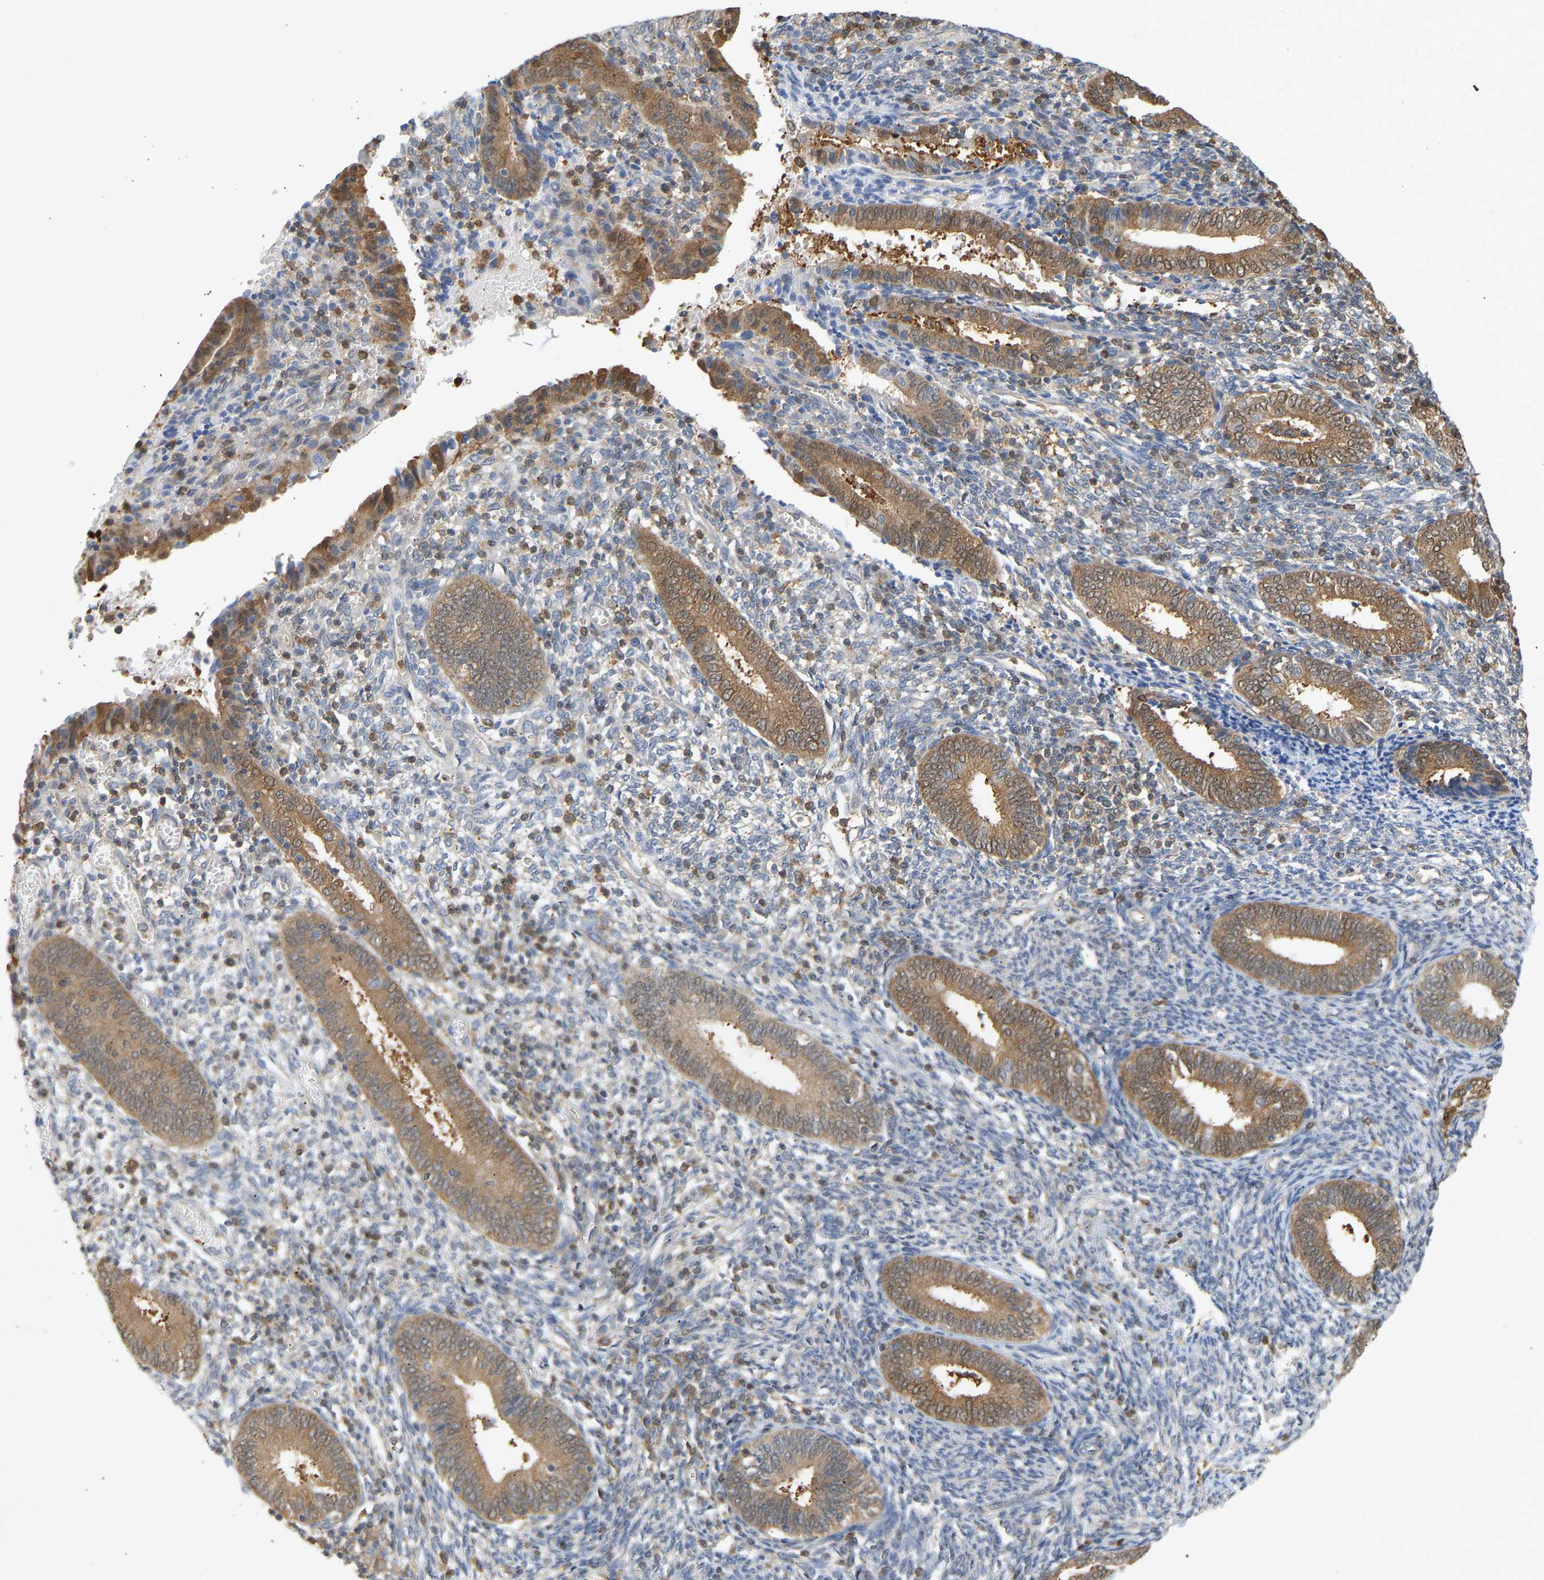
{"staining": {"intensity": "moderate", "quantity": "<25%", "location": "cytoplasmic/membranous"}, "tissue": "endometrium", "cell_type": "Cells in endometrial stroma", "image_type": "normal", "snomed": [{"axis": "morphology", "description": "Normal tissue, NOS"}, {"axis": "topography", "description": "Endometrium"}], "caption": "Immunohistochemical staining of normal human endometrium exhibits <25% levels of moderate cytoplasmic/membranous protein expression in approximately <25% of cells in endometrial stroma.", "gene": "ENO1", "patient": {"sex": "female", "age": 41}}